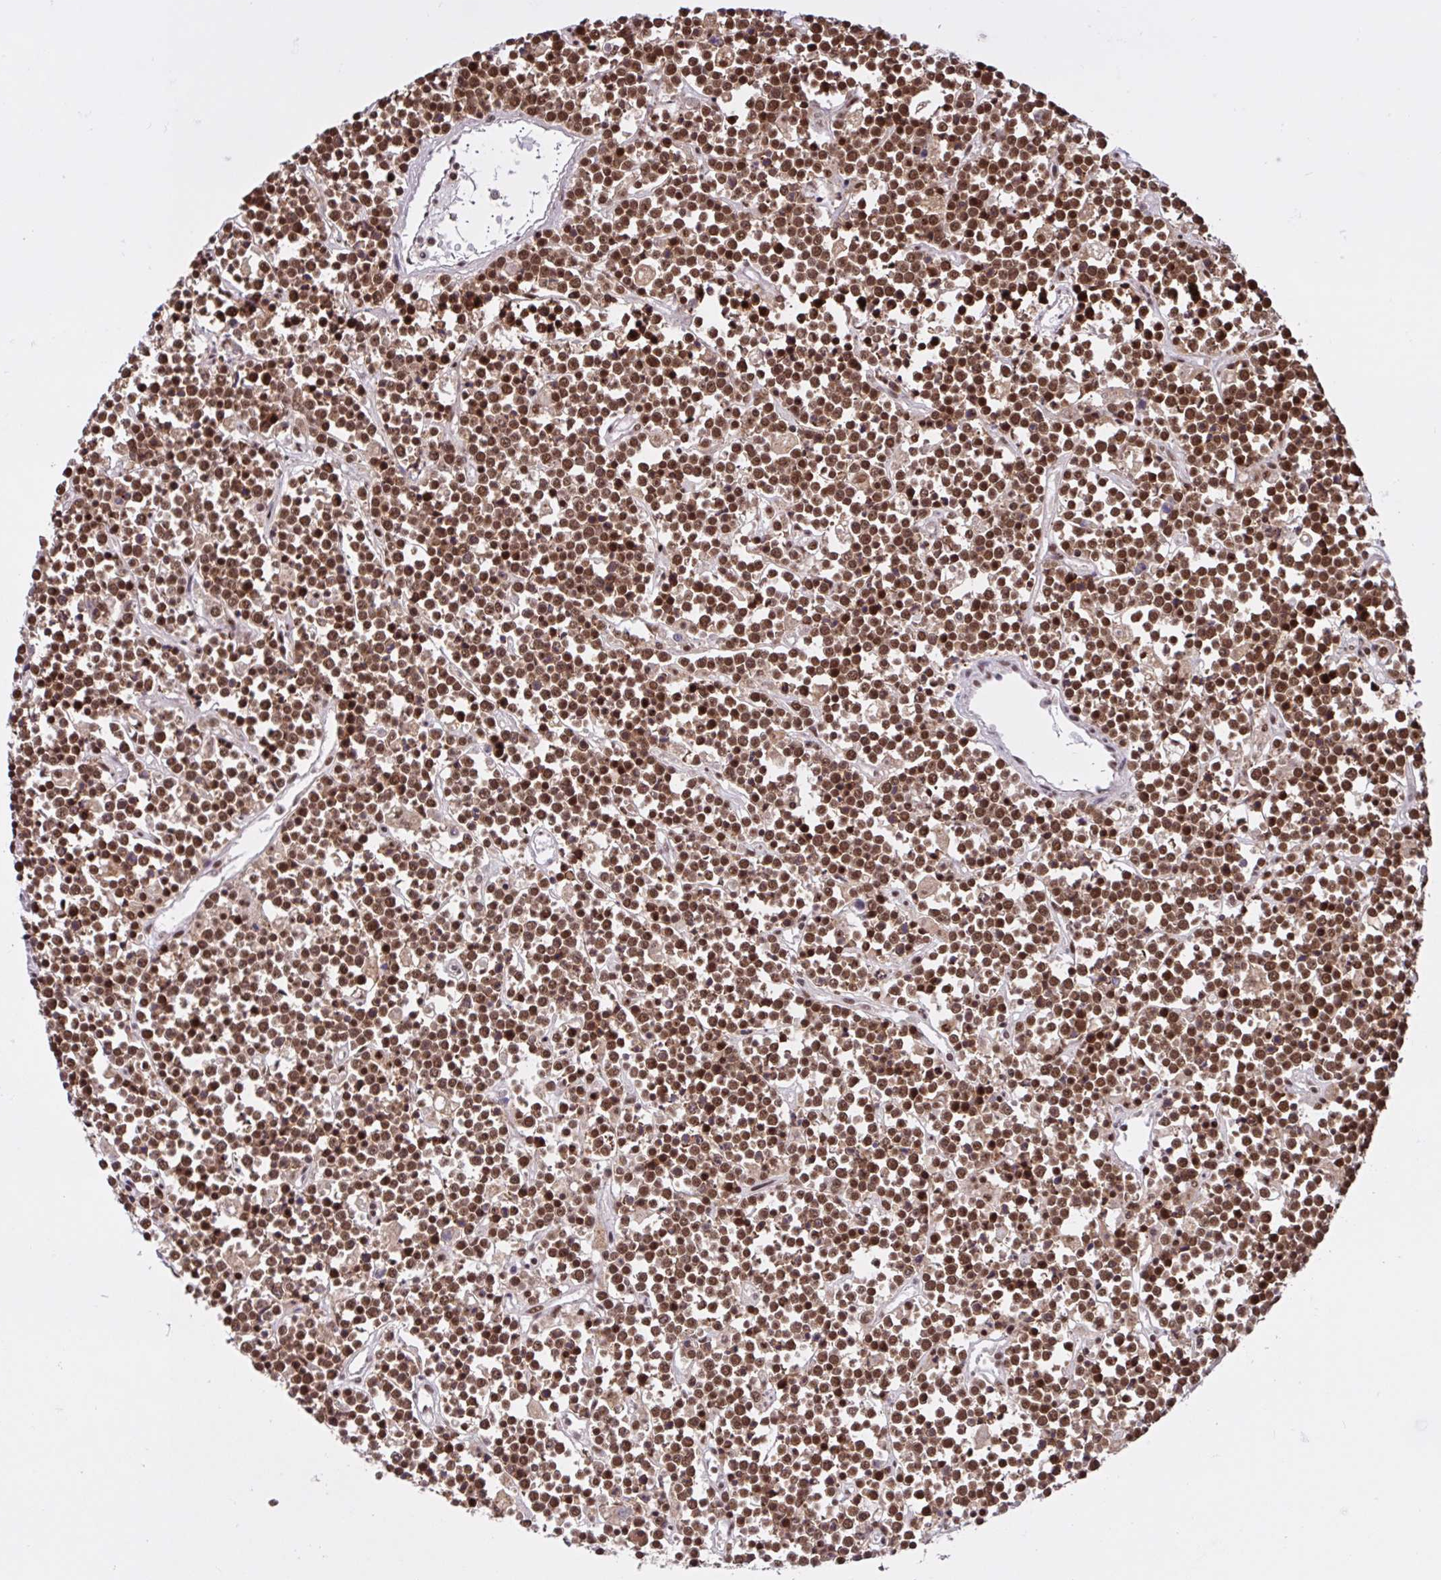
{"staining": {"intensity": "moderate", "quantity": ">75%", "location": "nuclear"}, "tissue": "lymphoma", "cell_type": "Tumor cells", "image_type": "cancer", "snomed": [{"axis": "morphology", "description": "Malignant lymphoma, non-Hodgkin's type, High grade"}, {"axis": "topography", "description": "Ovary"}], "caption": "Moderate nuclear staining is appreciated in approximately >75% of tumor cells in lymphoma.", "gene": "CCDC12", "patient": {"sex": "female", "age": 56}}